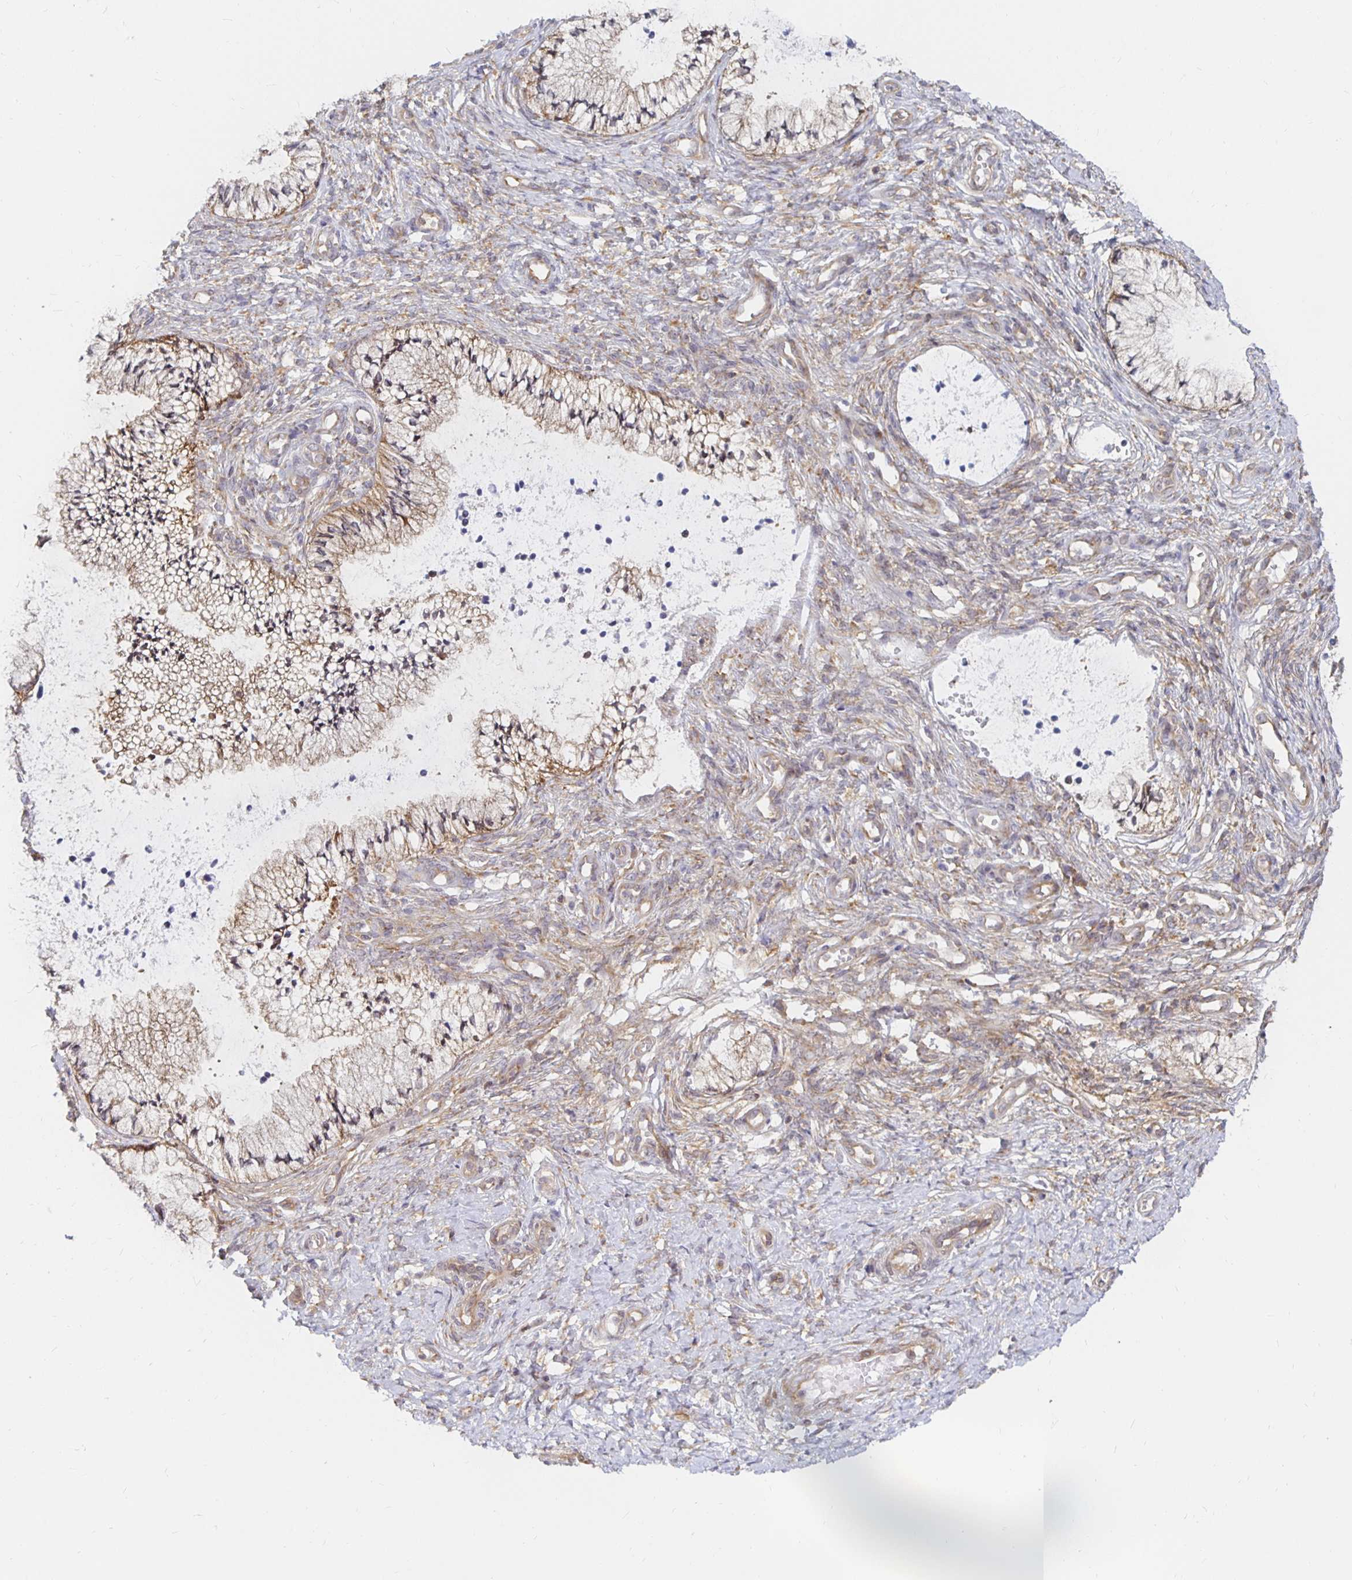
{"staining": {"intensity": "strong", "quantity": ">75%", "location": "cytoplasmic/membranous"}, "tissue": "cervix", "cell_type": "Glandular cells", "image_type": "normal", "snomed": [{"axis": "morphology", "description": "Normal tissue, NOS"}, {"axis": "topography", "description": "Cervix"}], "caption": "This histopathology image displays IHC staining of normal cervix, with high strong cytoplasmic/membranous staining in about >75% of glandular cells.", "gene": "PDAP1", "patient": {"sex": "female", "age": 37}}